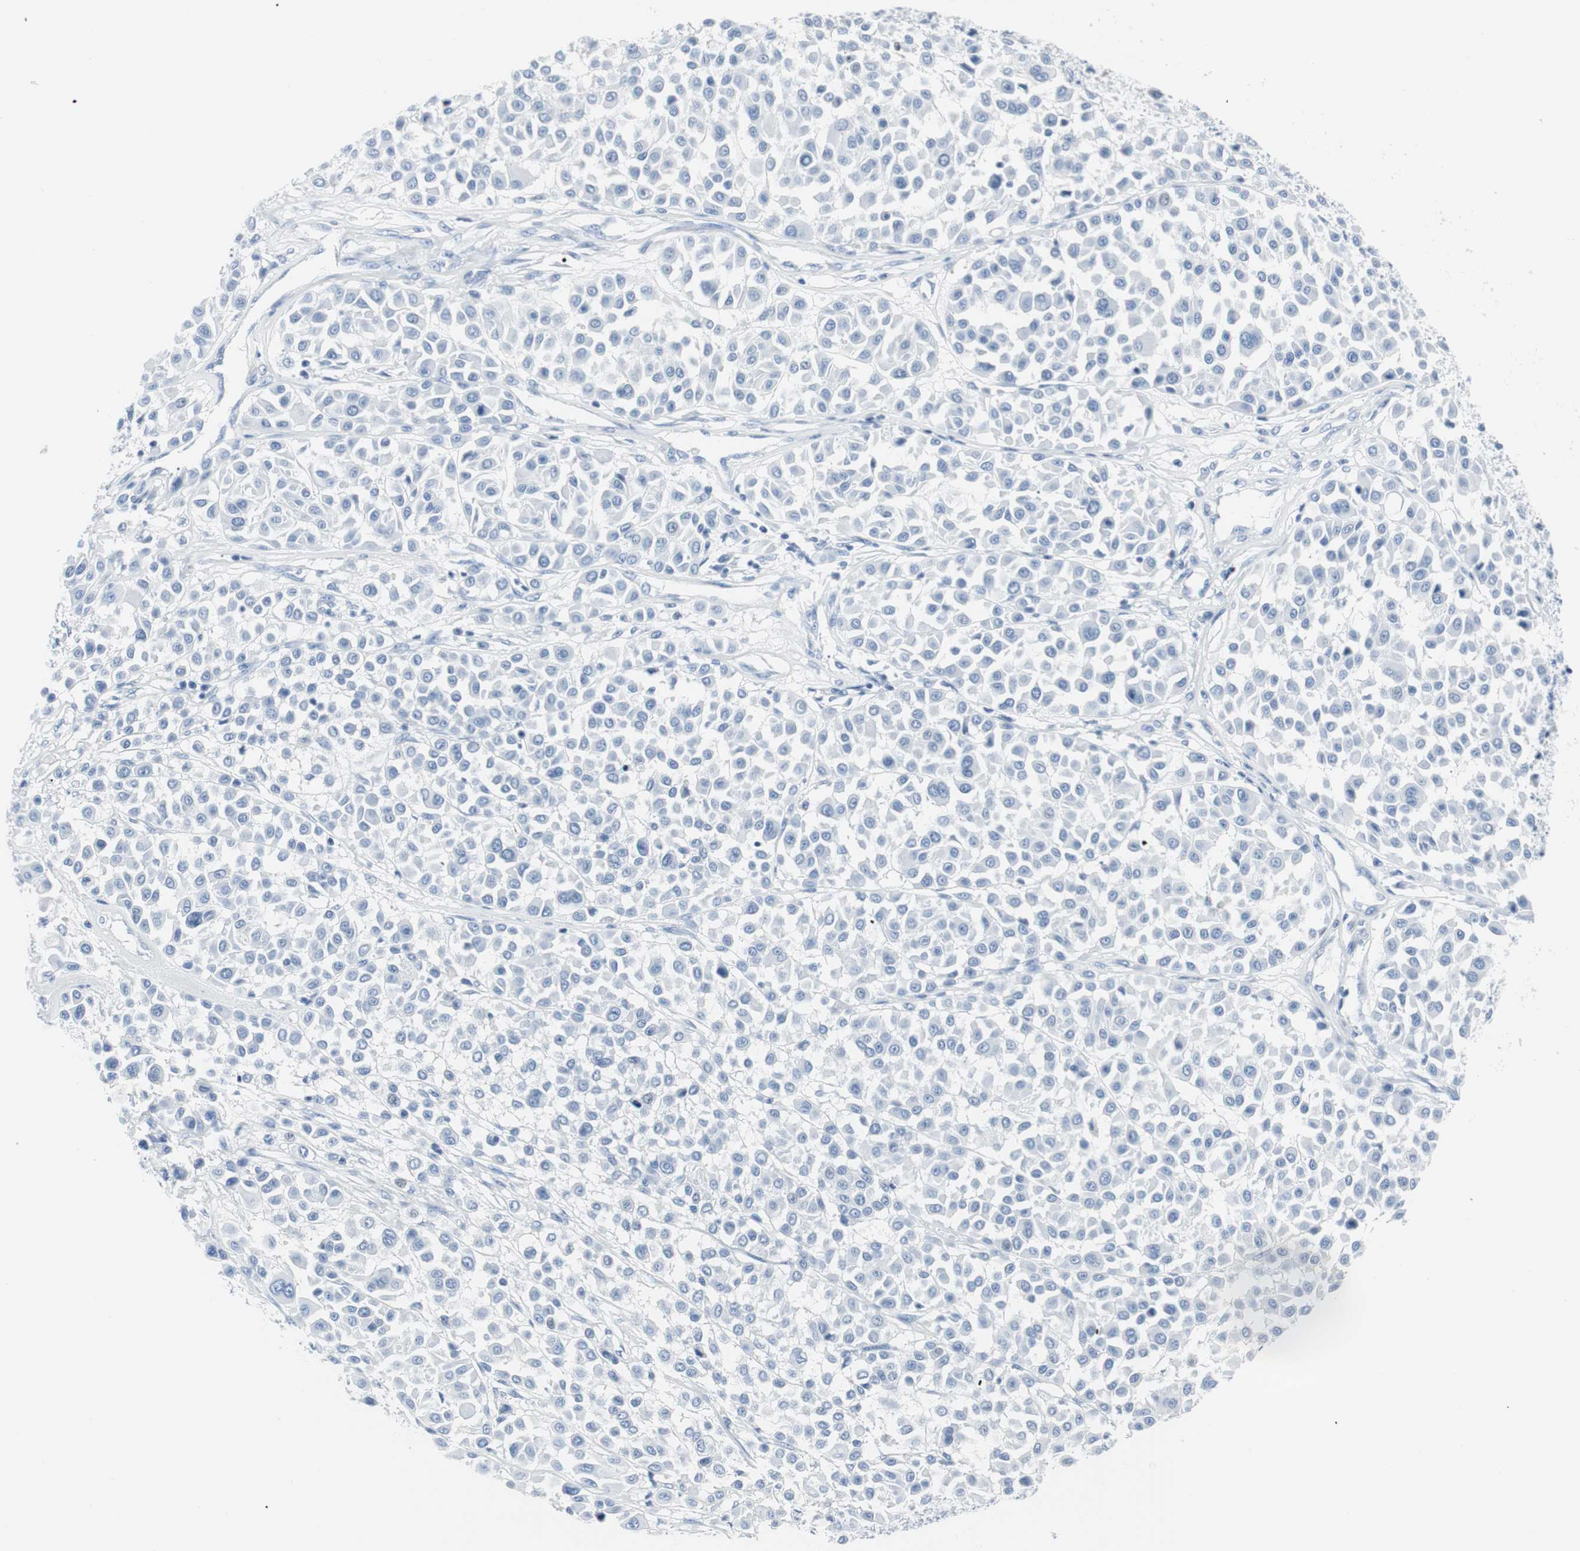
{"staining": {"intensity": "negative", "quantity": "none", "location": "none"}, "tissue": "melanoma", "cell_type": "Tumor cells", "image_type": "cancer", "snomed": [{"axis": "morphology", "description": "Malignant melanoma, Metastatic site"}, {"axis": "topography", "description": "Soft tissue"}], "caption": "This is an IHC photomicrograph of melanoma. There is no positivity in tumor cells.", "gene": "GAP43", "patient": {"sex": "male", "age": 41}}